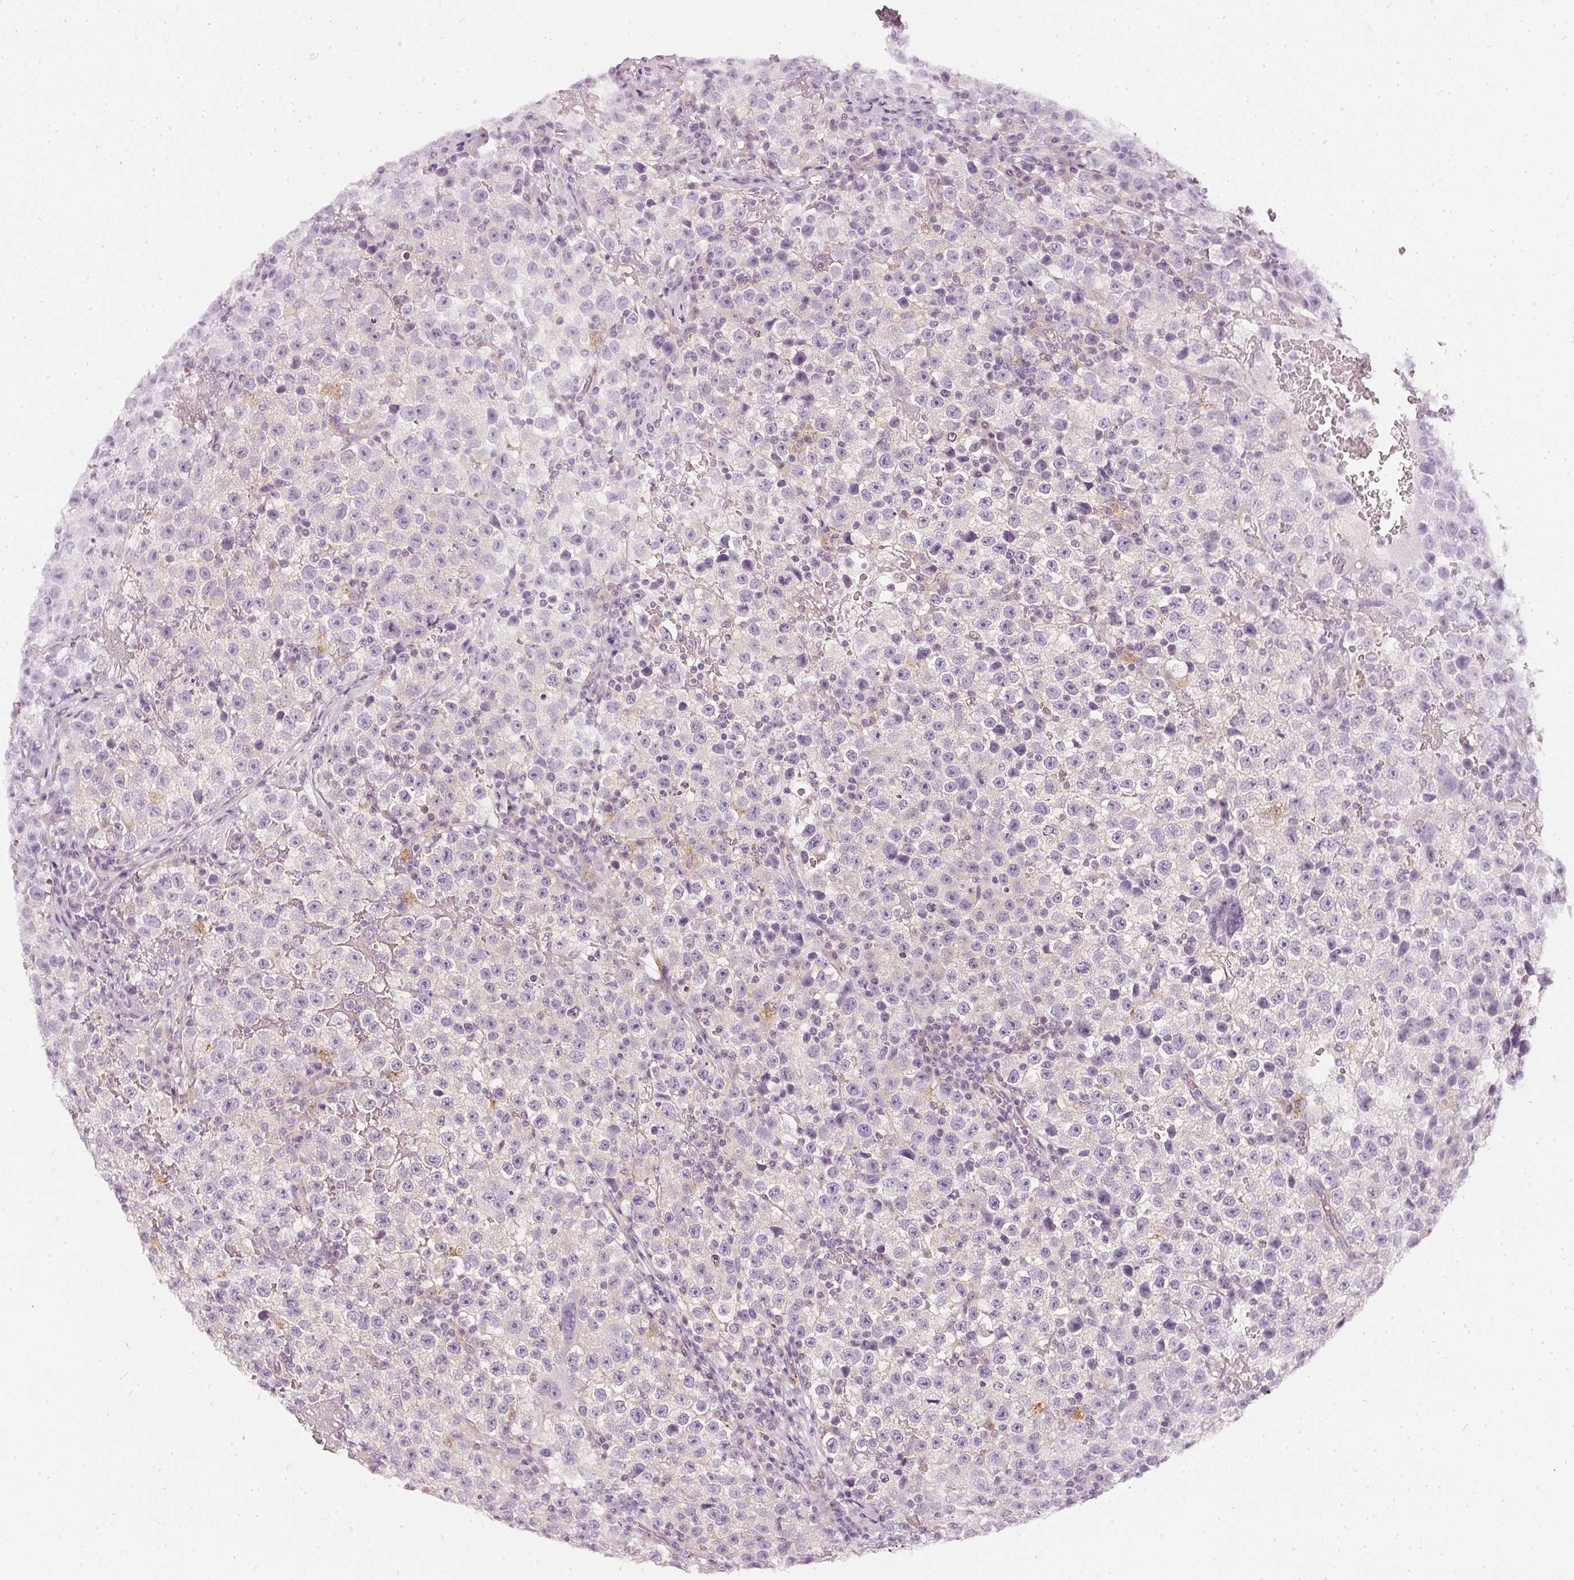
{"staining": {"intensity": "negative", "quantity": "none", "location": "none"}, "tissue": "testis cancer", "cell_type": "Tumor cells", "image_type": "cancer", "snomed": [{"axis": "morphology", "description": "Seminoma, NOS"}, {"axis": "topography", "description": "Testis"}], "caption": "Testis seminoma was stained to show a protein in brown. There is no significant staining in tumor cells.", "gene": "CNP", "patient": {"sex": "male", "age": 22}}